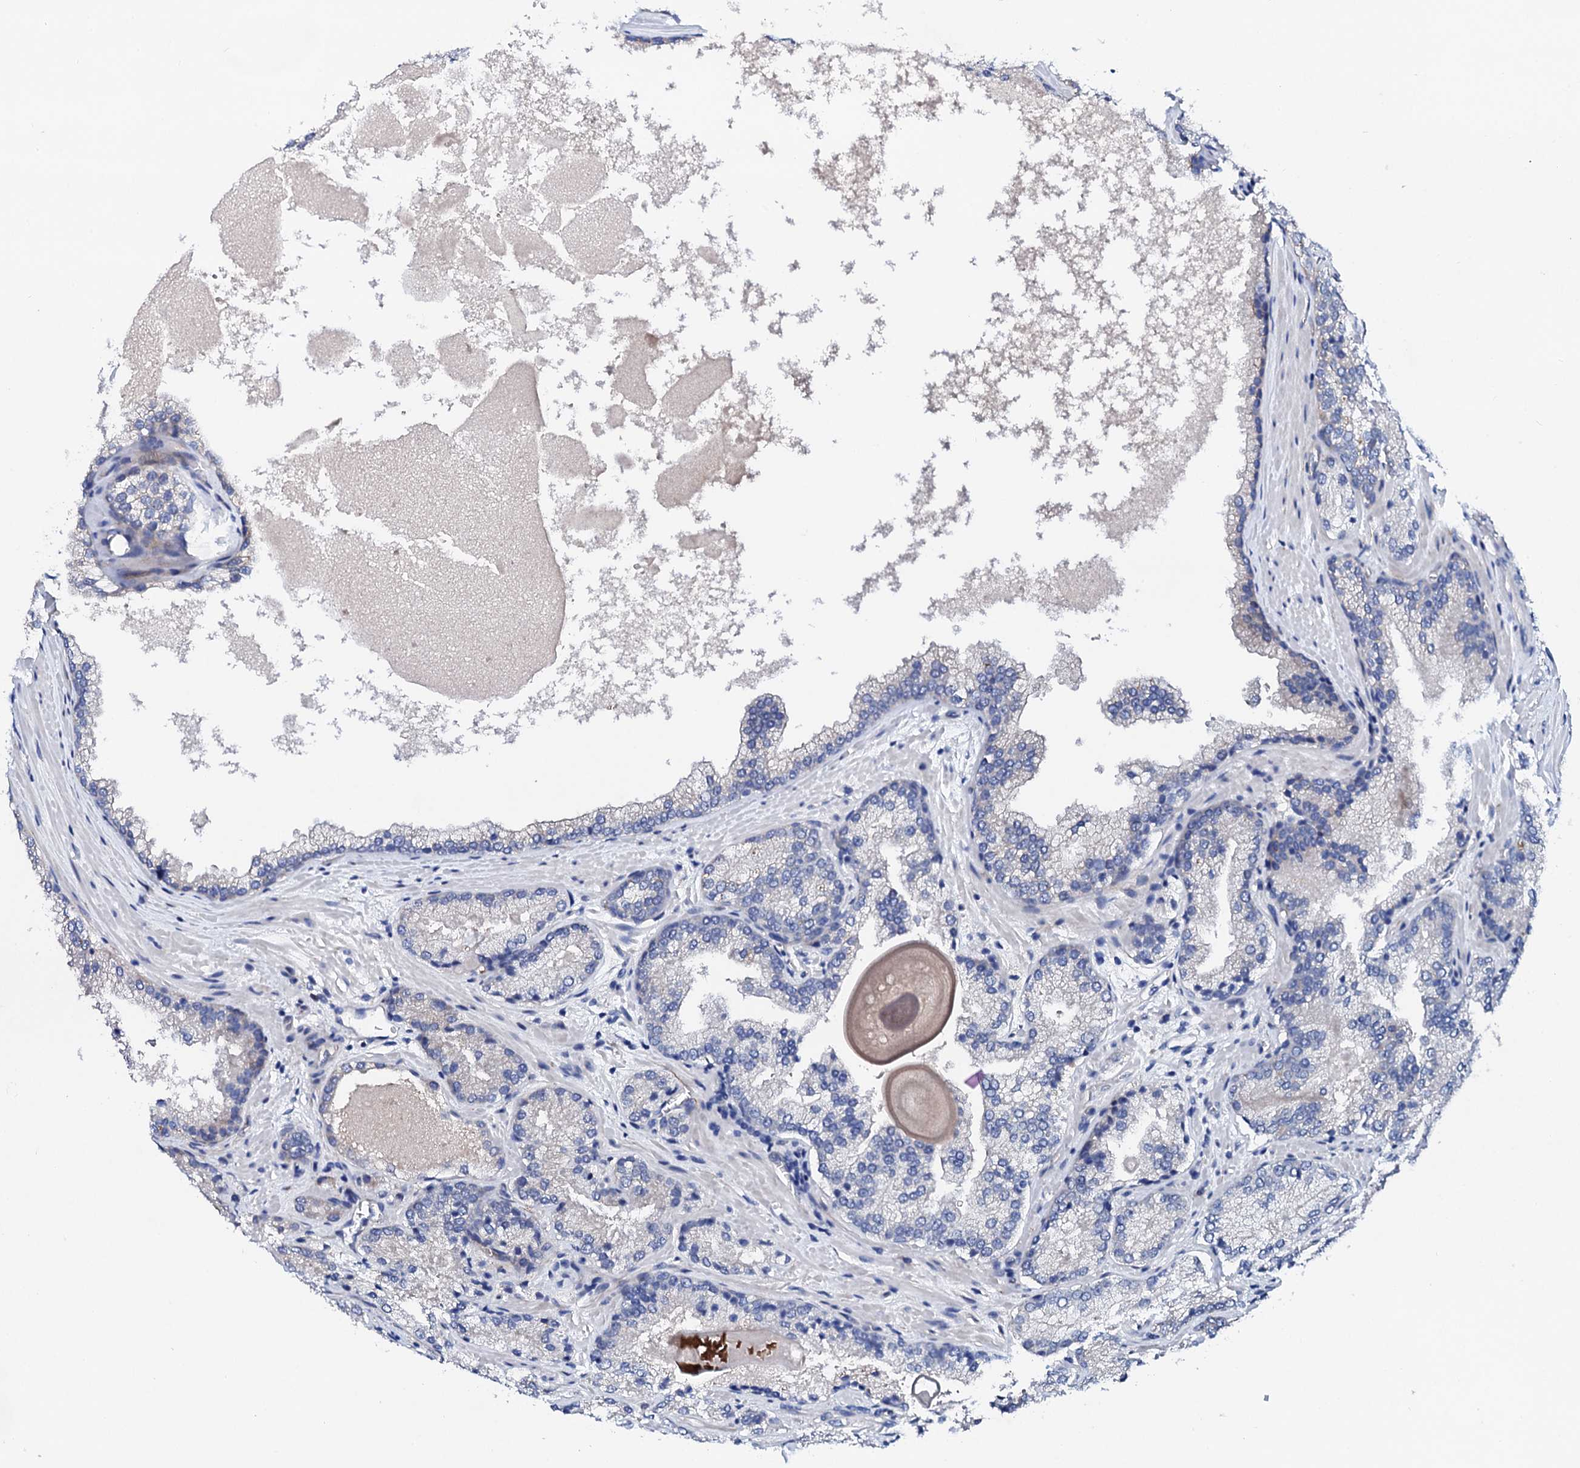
{"staining": {"intensity": "negative", "quantity": "none", "location": "none"}, "tissue": "prostate cancer", "cell_type": "Tumor cells", "image_type": "cancer", "snomed": [{"axis": "morphology", "description": "Adenocarcinoma, Low grade"}, {"axis": "topography", "description": "Prostate"}], "caption": "Prostate cancer stained for a protein using immunohistochemistry shows no positivity tumor cells.", "gene": "TRDN", "patient": {"sex": "male", "age": 74}}